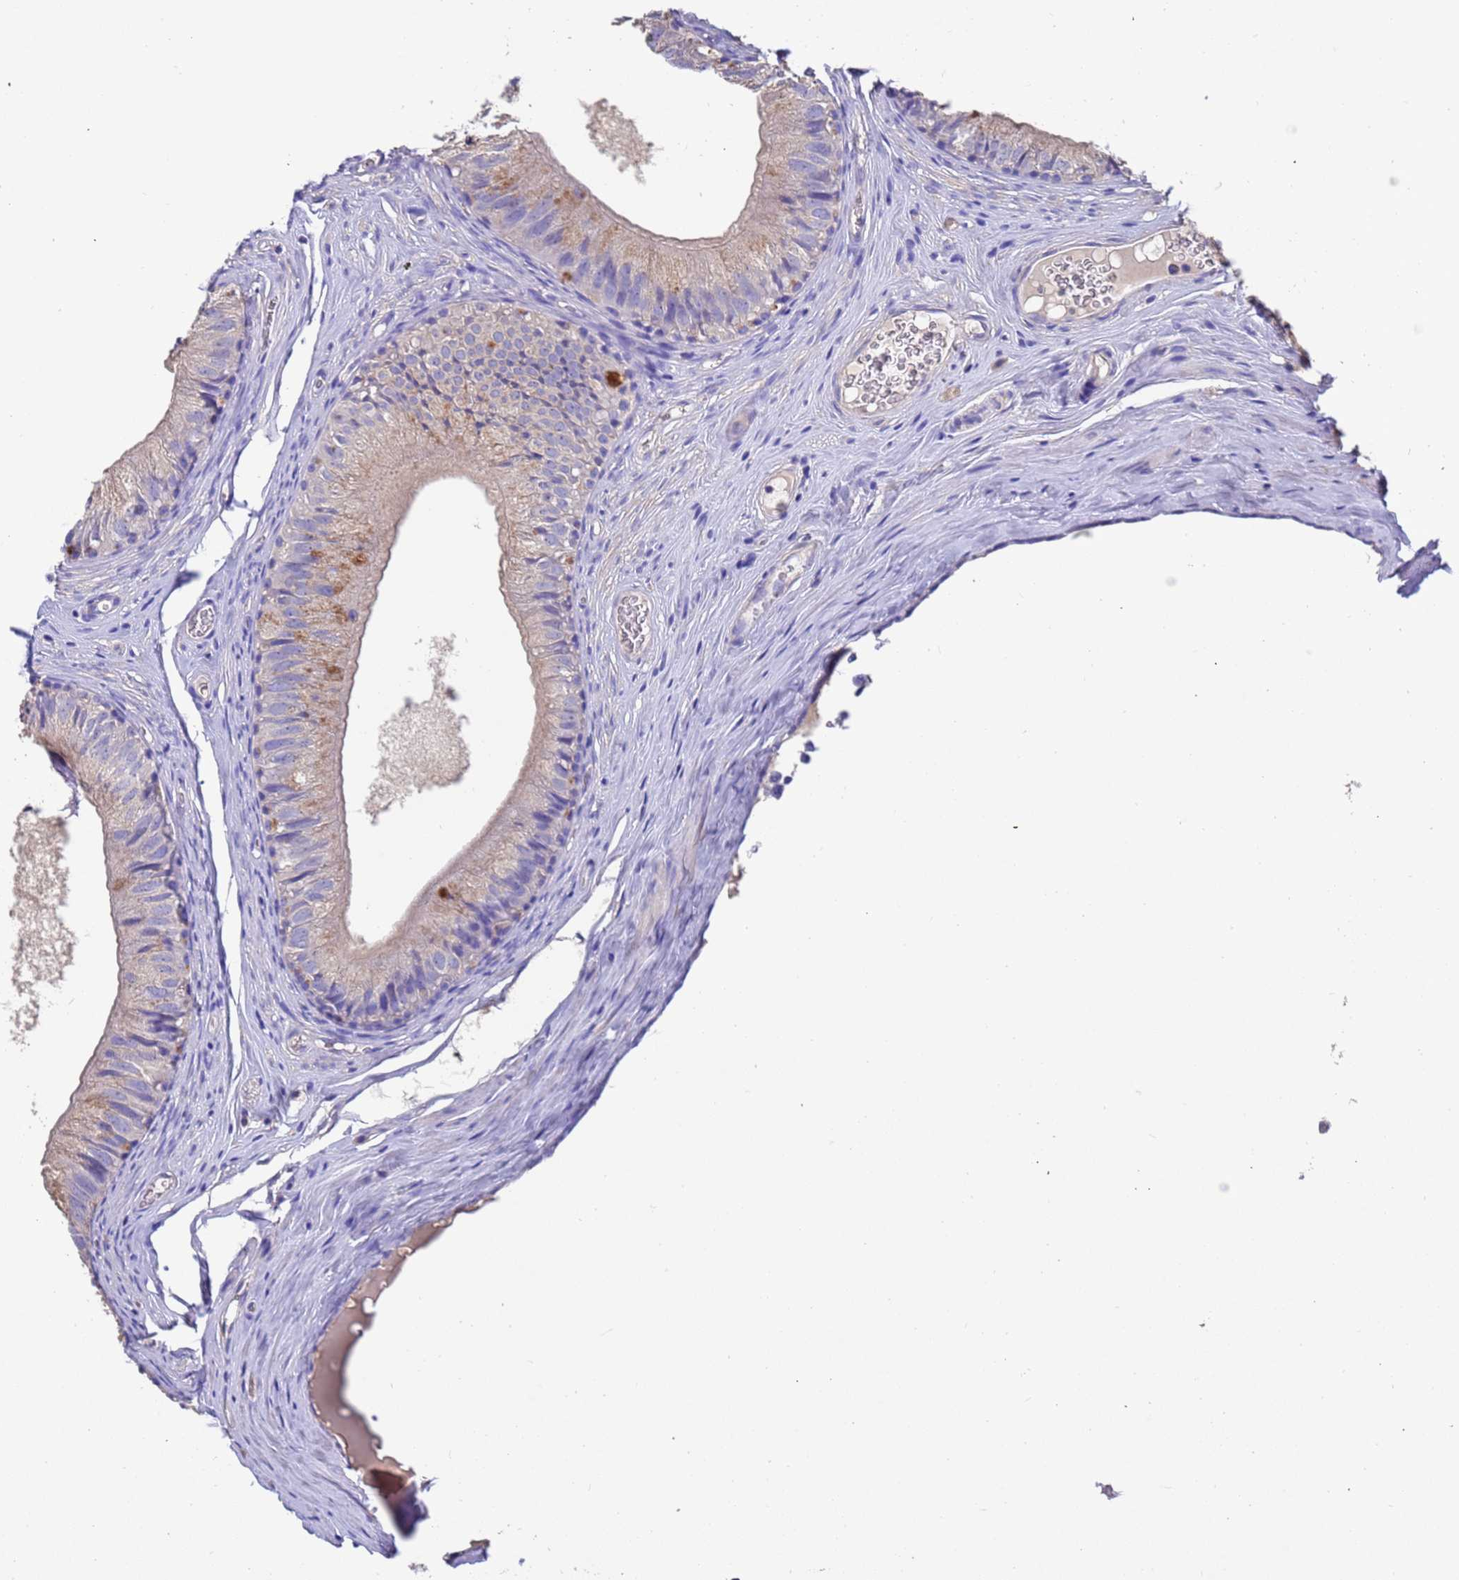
{"staining": {"intensity": "negative", "quantity": "none", "location": "none"}, "tissue": "epididymis", "cell_type": "Glandular cells", "image_type": "normal", "snomed": [{"axis": "morphology", "description": "Normal tissue, NOS"}, {"axis": "topography", "description": "Epididymis"}], "caption": "There is no significant staining in glandular cells of epididymis. The staining was performed using DAB (3,3'-diaminobenzidine) to visualize the protein expression in brown, while the nuclei were stained in blue with hematoxylin (Magnification: 20x).", "gene": "SRL", "patient": {"sex": "male", "age": 36}}